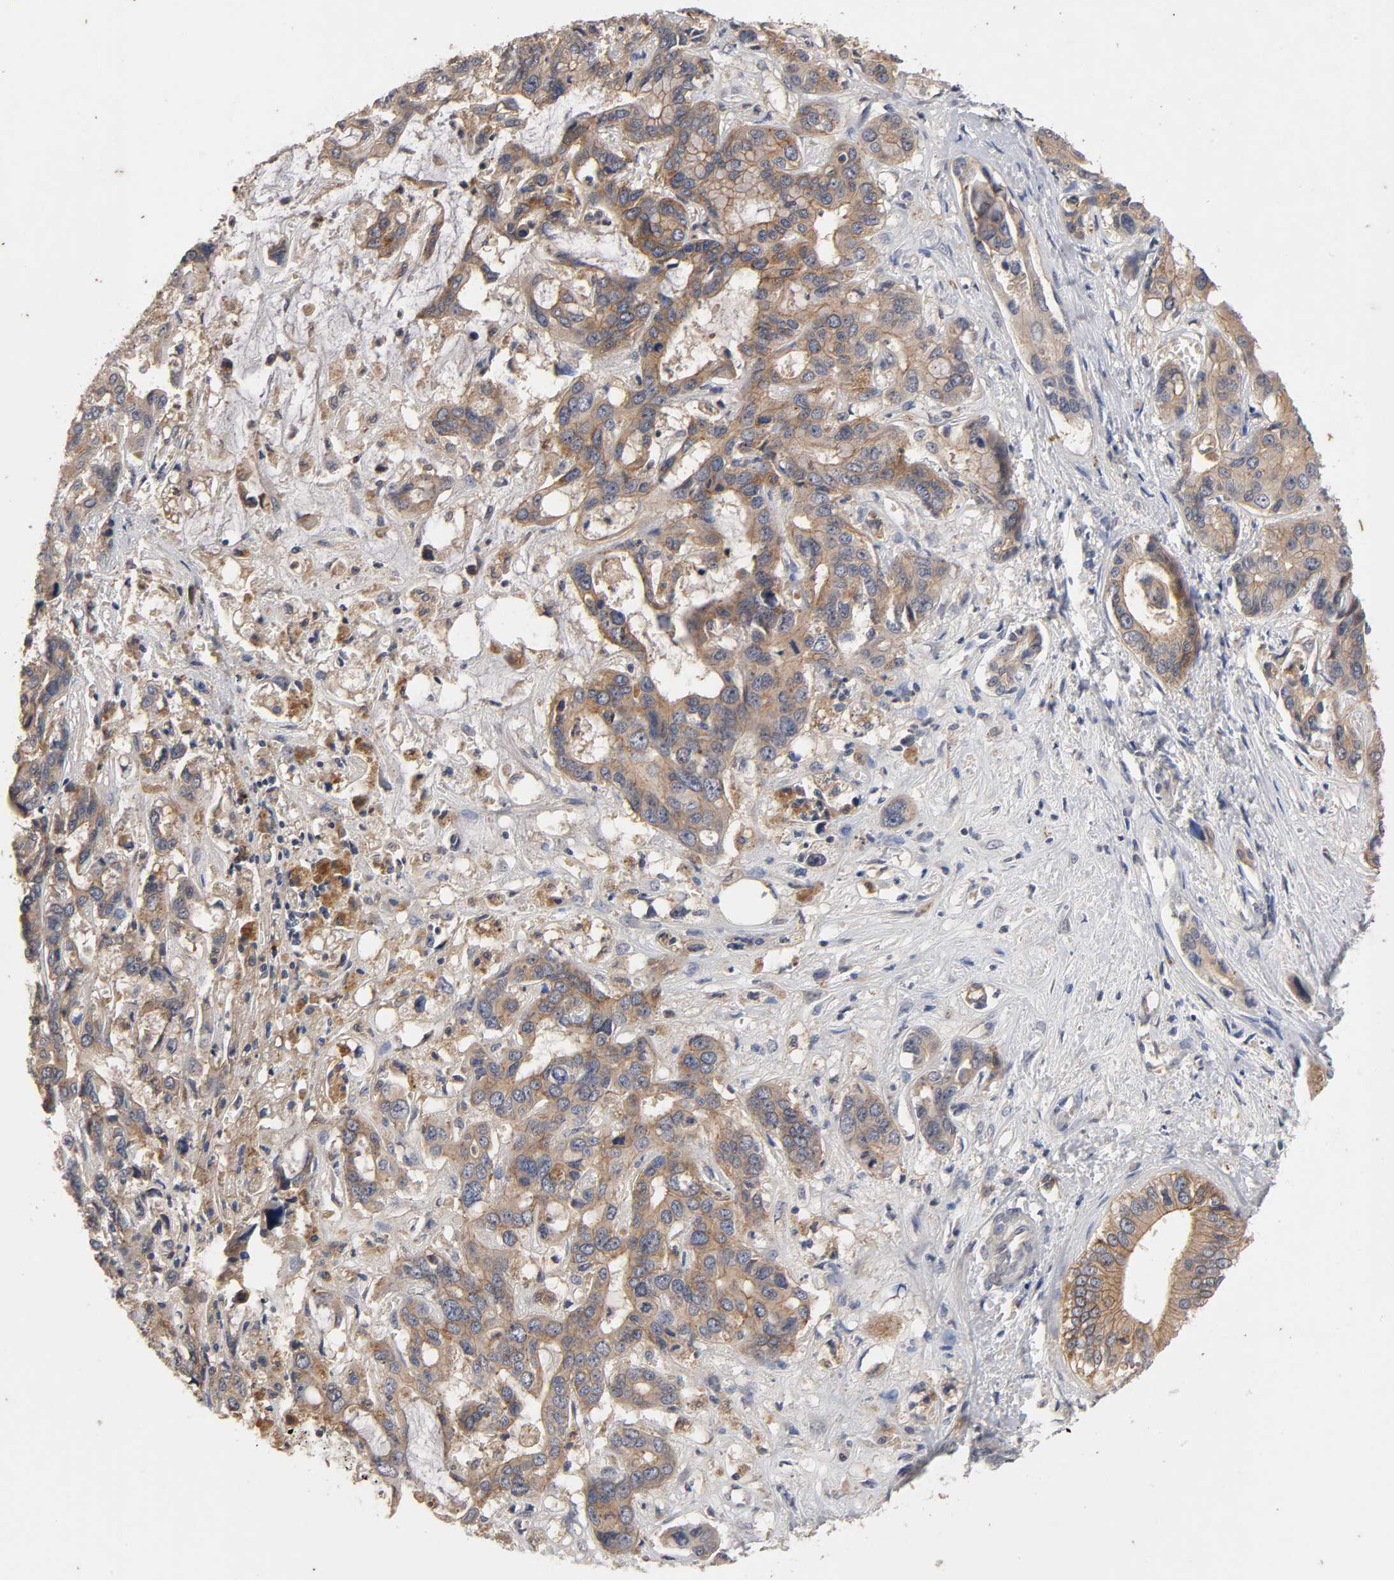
{"staining": {"intensity": "moderate", "quantity": ">75%", "location": "cytoplasmic/membranous"}, "tissue": "liver cancer", "cell_type": "Tumor cells", "image_type": "cancer", "snomed": [{"axis": "morphology", "description": "Cholangiocarcinoma"}, {"axis": "topography", "description": "Liver"}], "caption": "This is an image of IHC staining of liver cancer, which shows moderate positivity in the cytoplasmic/membranous of tumor cells.", "gene": "CXADR", "patient": {"sex": "female", "age": 65}}